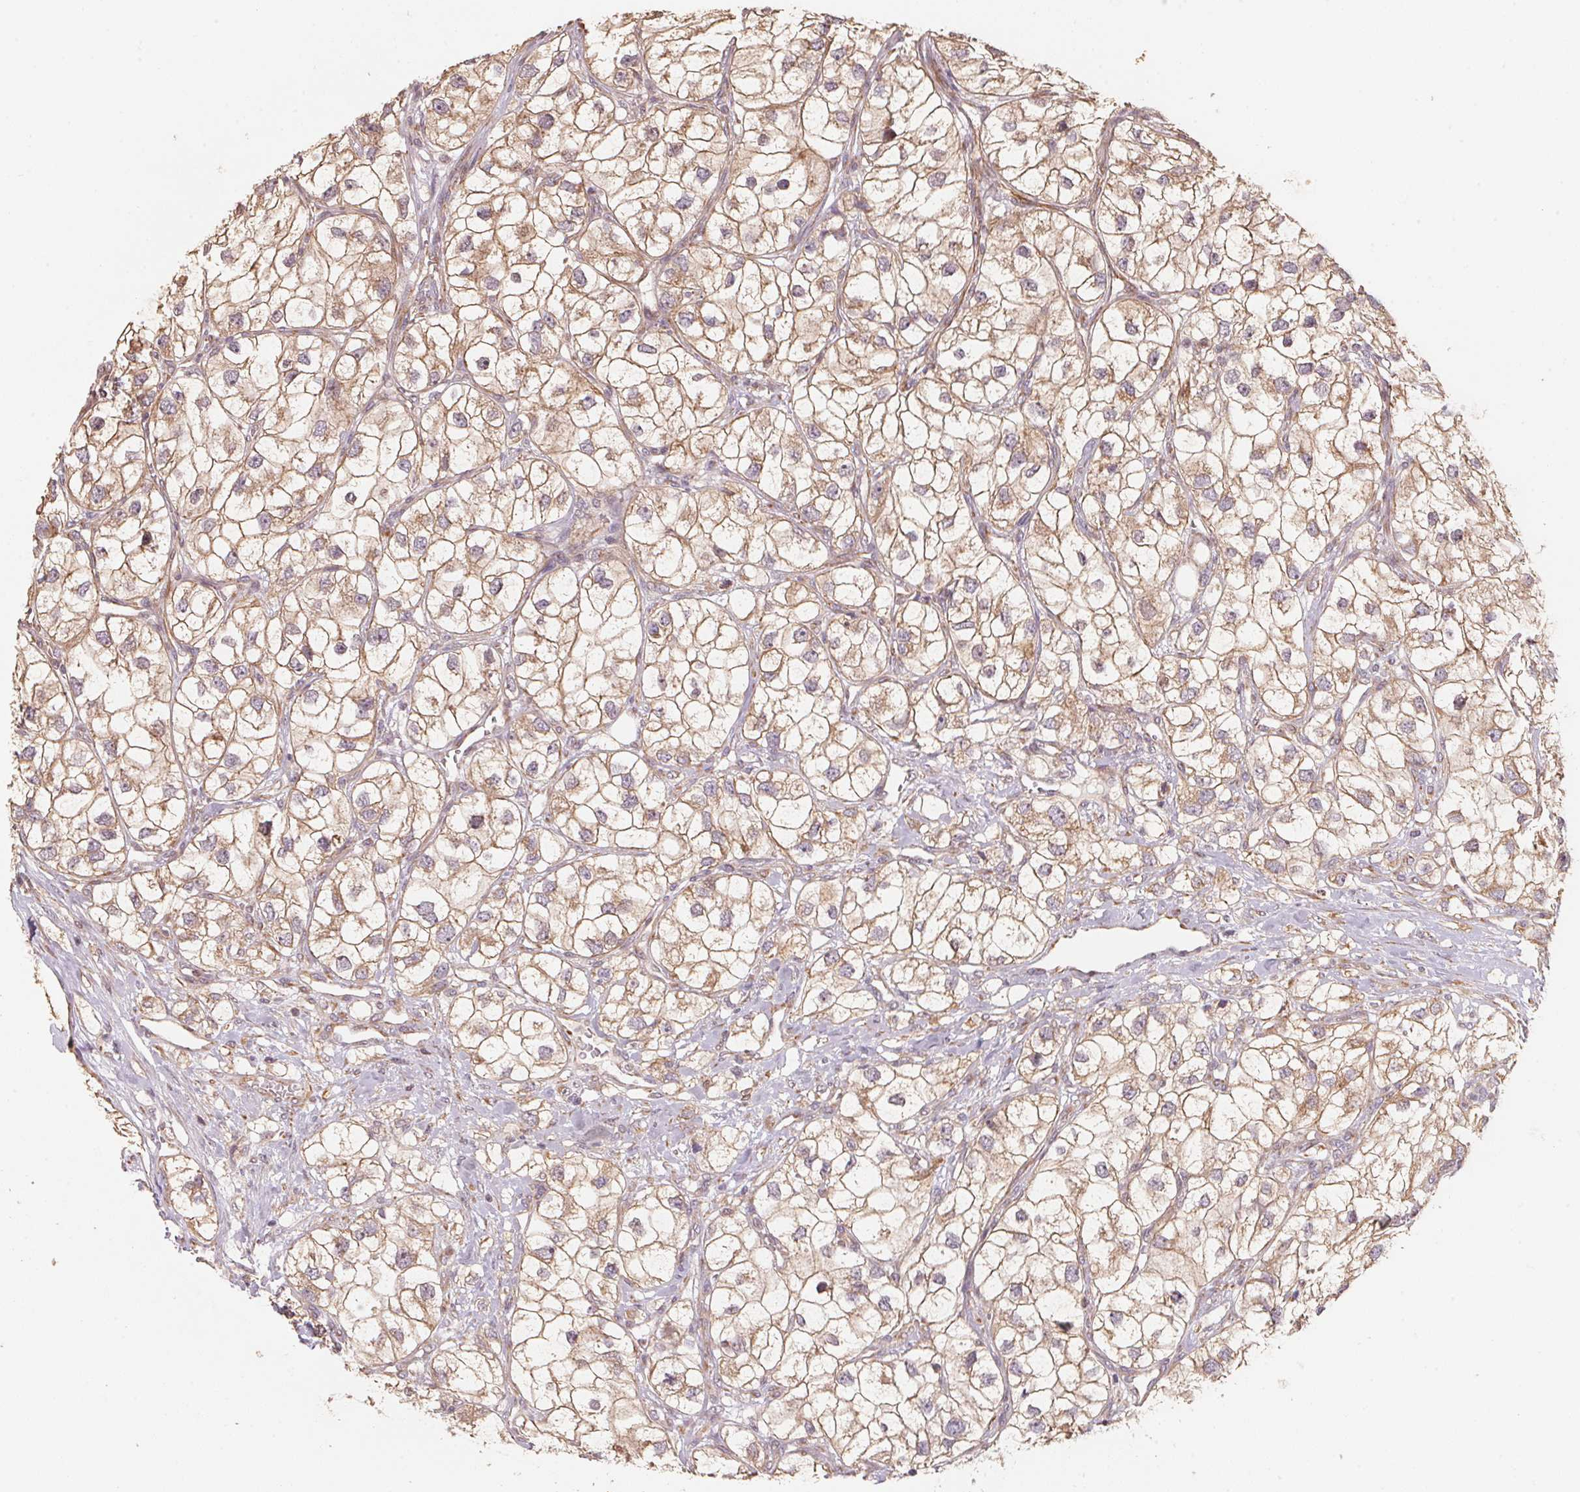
{"staining": {"intensity": "moderate", "quantity": ">75%", "location": "cytoplasmic/membranous"}, "tissue": "renal cancer", "cell_type": "Tumor cells", "image_type": "cancer", "snomed": [{"axis": "morphology", "description": "Adenocarcinoma, NOS"}, {"axis": "topography", "description": "Kidney"}], "caption": "IHC photomicrograph of renal adenocarcinoma stained for a protein (brown), which displays medium levels of moderate cytoplasmic/membranous expression in approximately >75% of tumor cells.", "gene": "TSPAN12", "patient": {"sex": "male", "age": 59}}